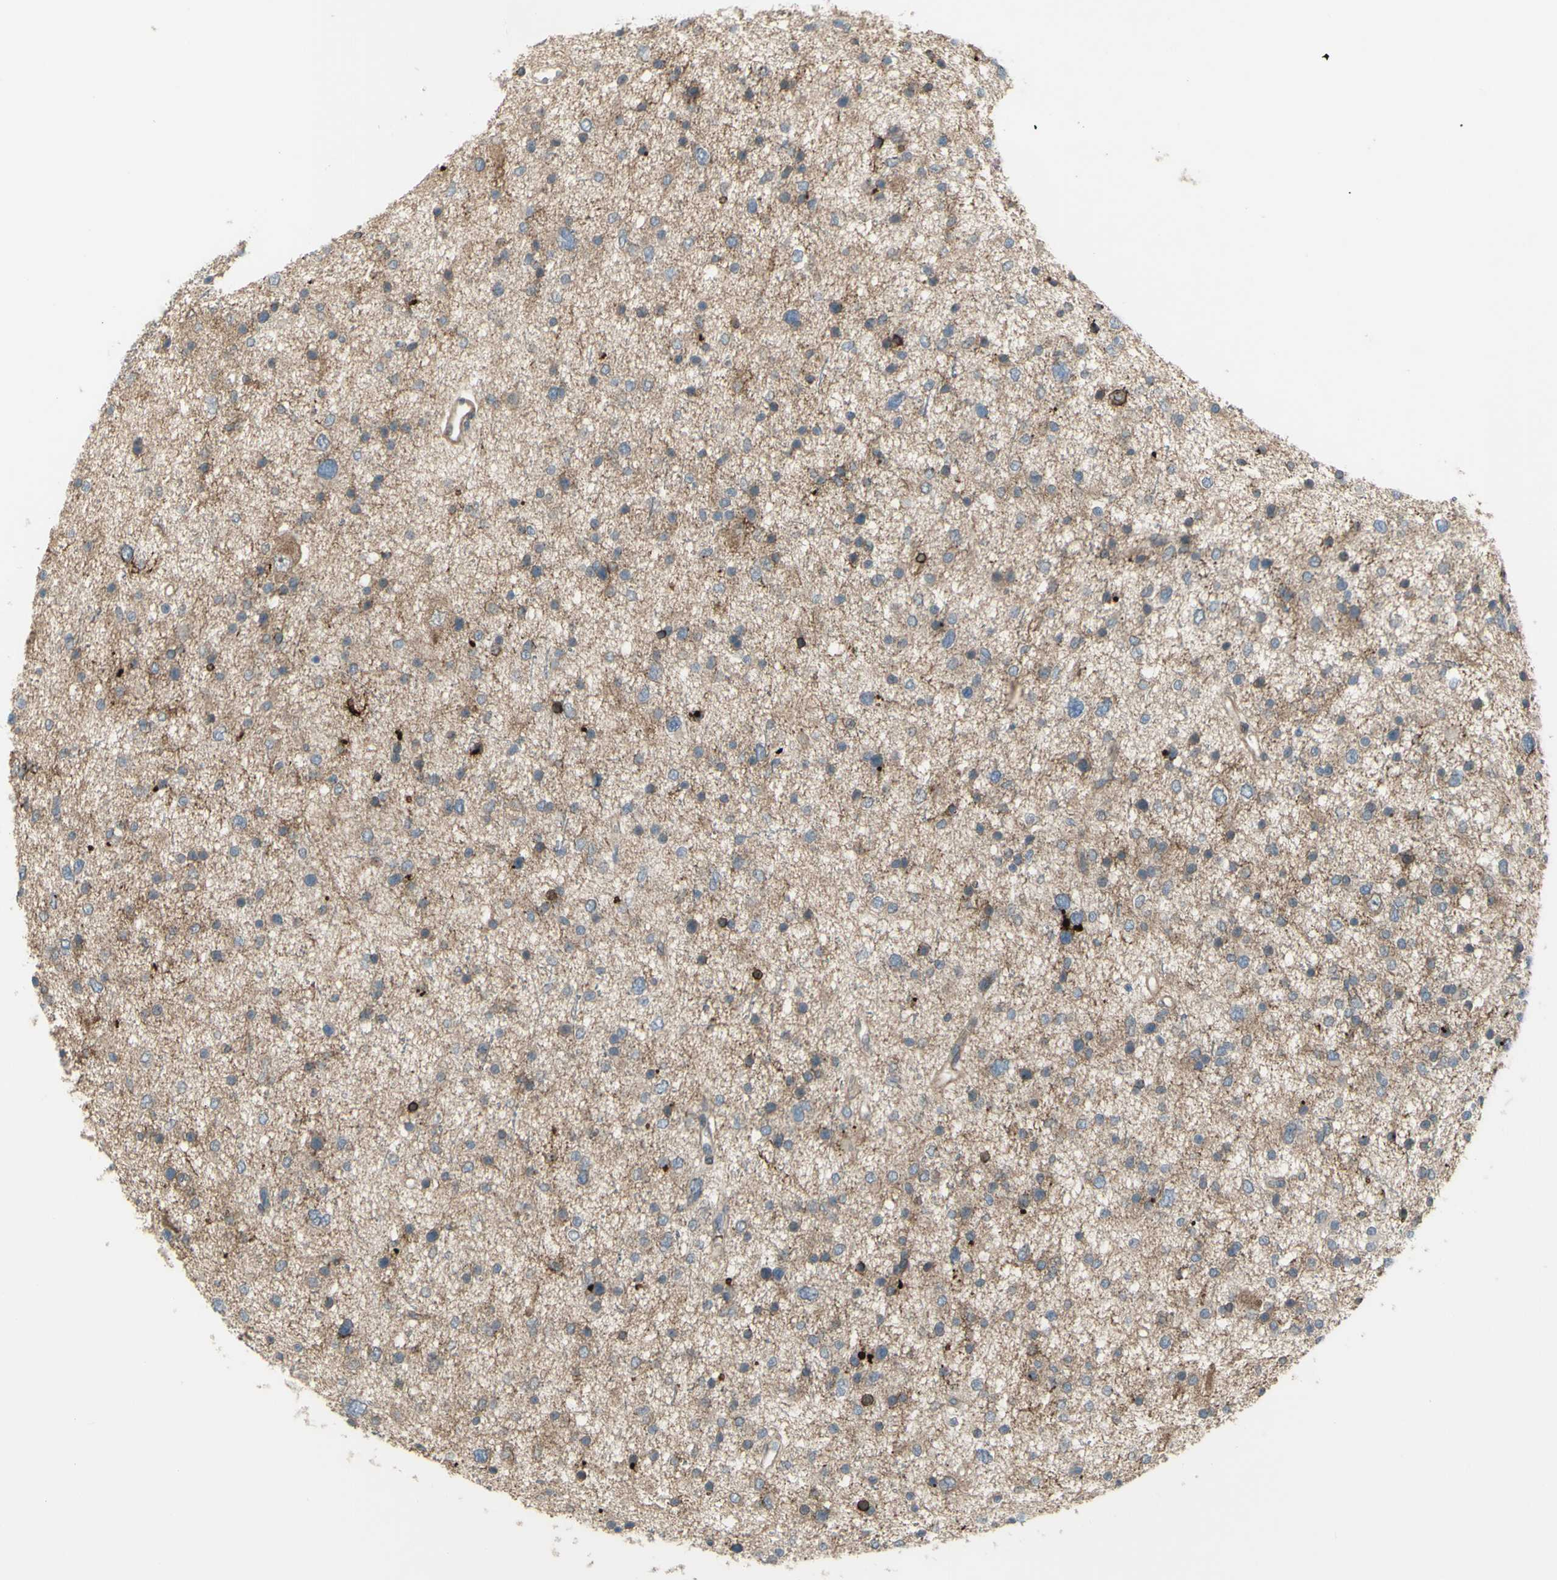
{"staining": {"intensity": "strong", "quantity": "<25%", "location": "cytoplasmic/membranous,nuclear"}, "tissue": "glioma", "cell_type": "Tumor cells", "image_type": "cancer", "snomed": [{"axis": "morphology", "description": "Glioma, malignant, Low grade"}, {"axis": "topography", "description": "Brain"}], "caption": "Protein staining by immunohistochemistry (IHC) exhibits strong cytoplasmic/membranous and nuclear staining in approximately <25% of tumor cells in glioma.", "gene": "GRAMD1B", "patient": {"sex": "female", "age": 37}}